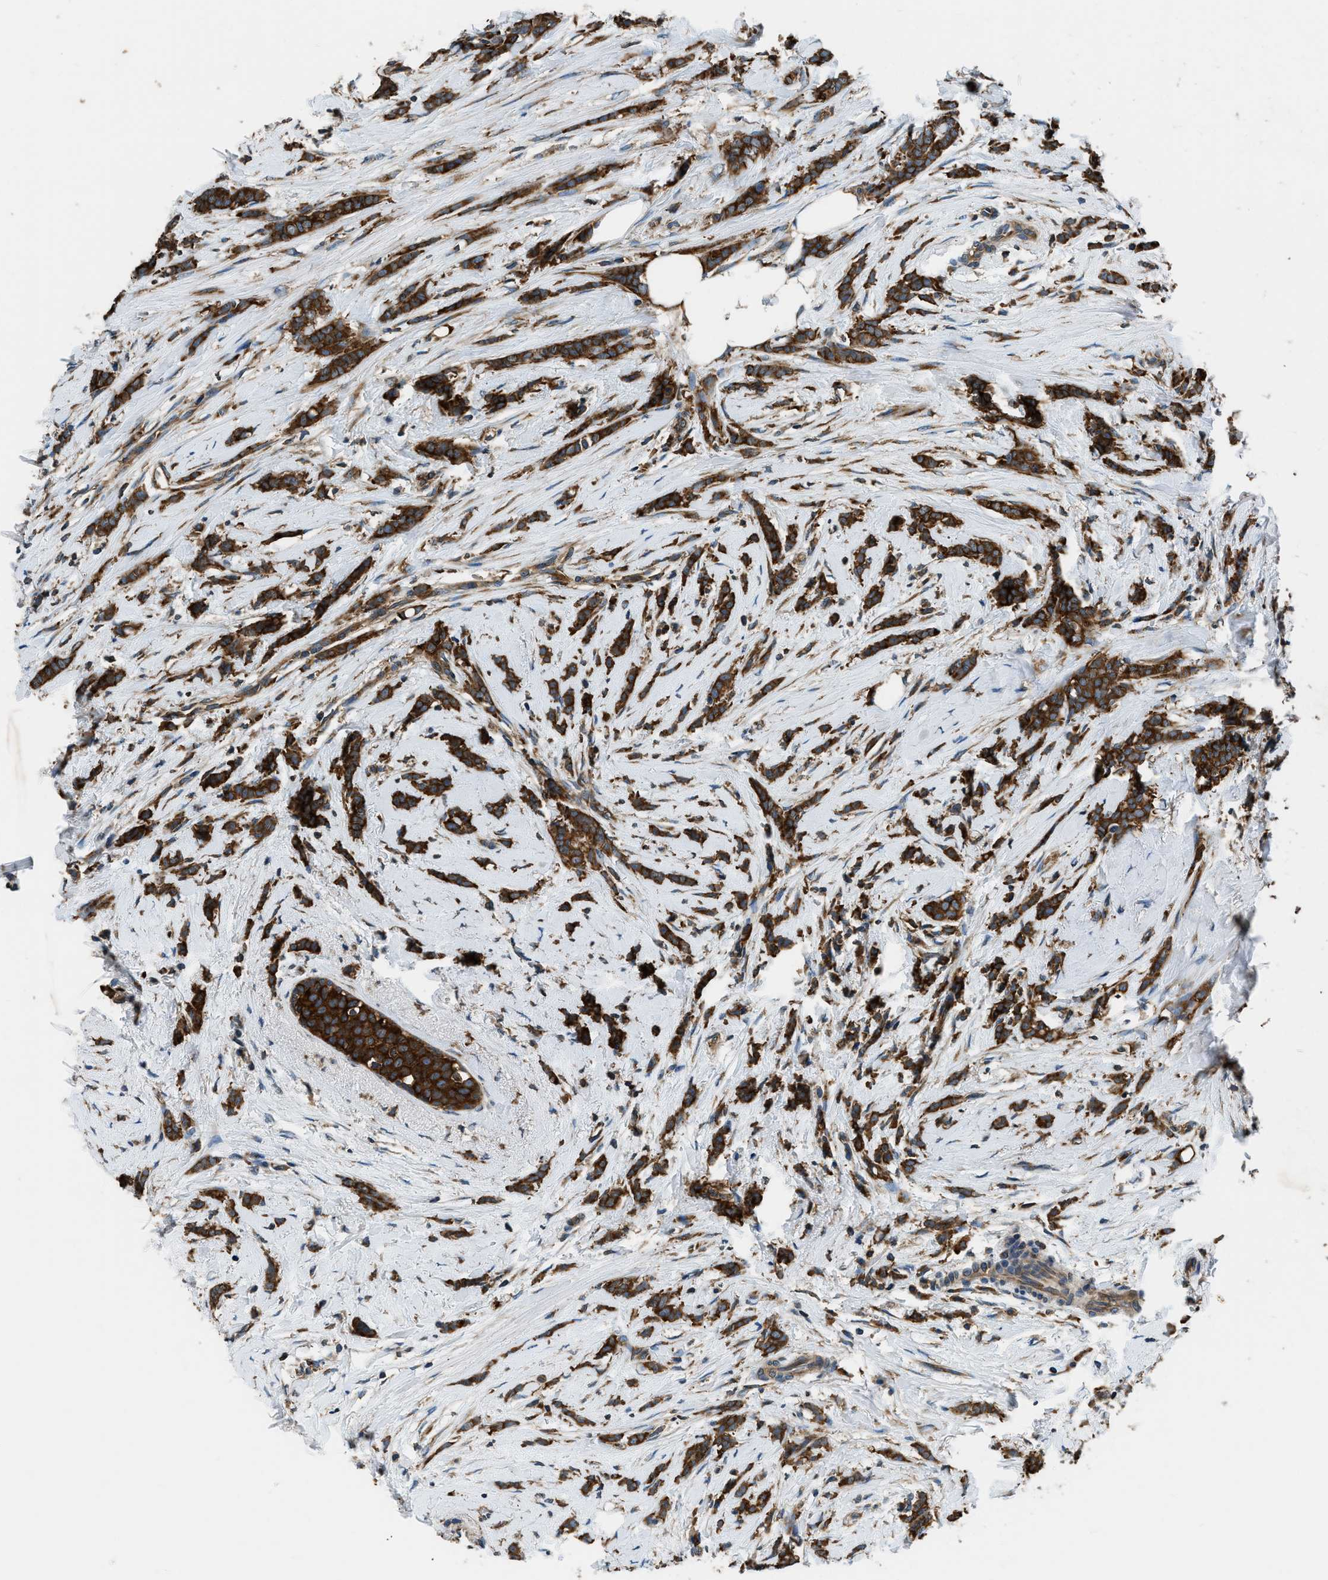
{"staining": {"intensity": "strong", "quantity": ">75%", "location": "cytoplasmic/membranous"}, "tissue": "breast cancer", "cell_type": "Tumor cells", "image_type": "cancer", "snomed": [{"axis": "morphology", "description": "Lobular carcinoma, in situ"}, {"axis": "morphology", "description": "Lobular carcinoma"}, {"axis": "topography", "description": "Breast"}], "caption": "The photomicrograph demonstrates staining of lobular carcinoma (breast), revealing strong cytoplasmic/membranous protein expression (brown color) within tumor cells.", "gene": "ARFGAP2", "patient": {"sex": "female", "age": 41}}